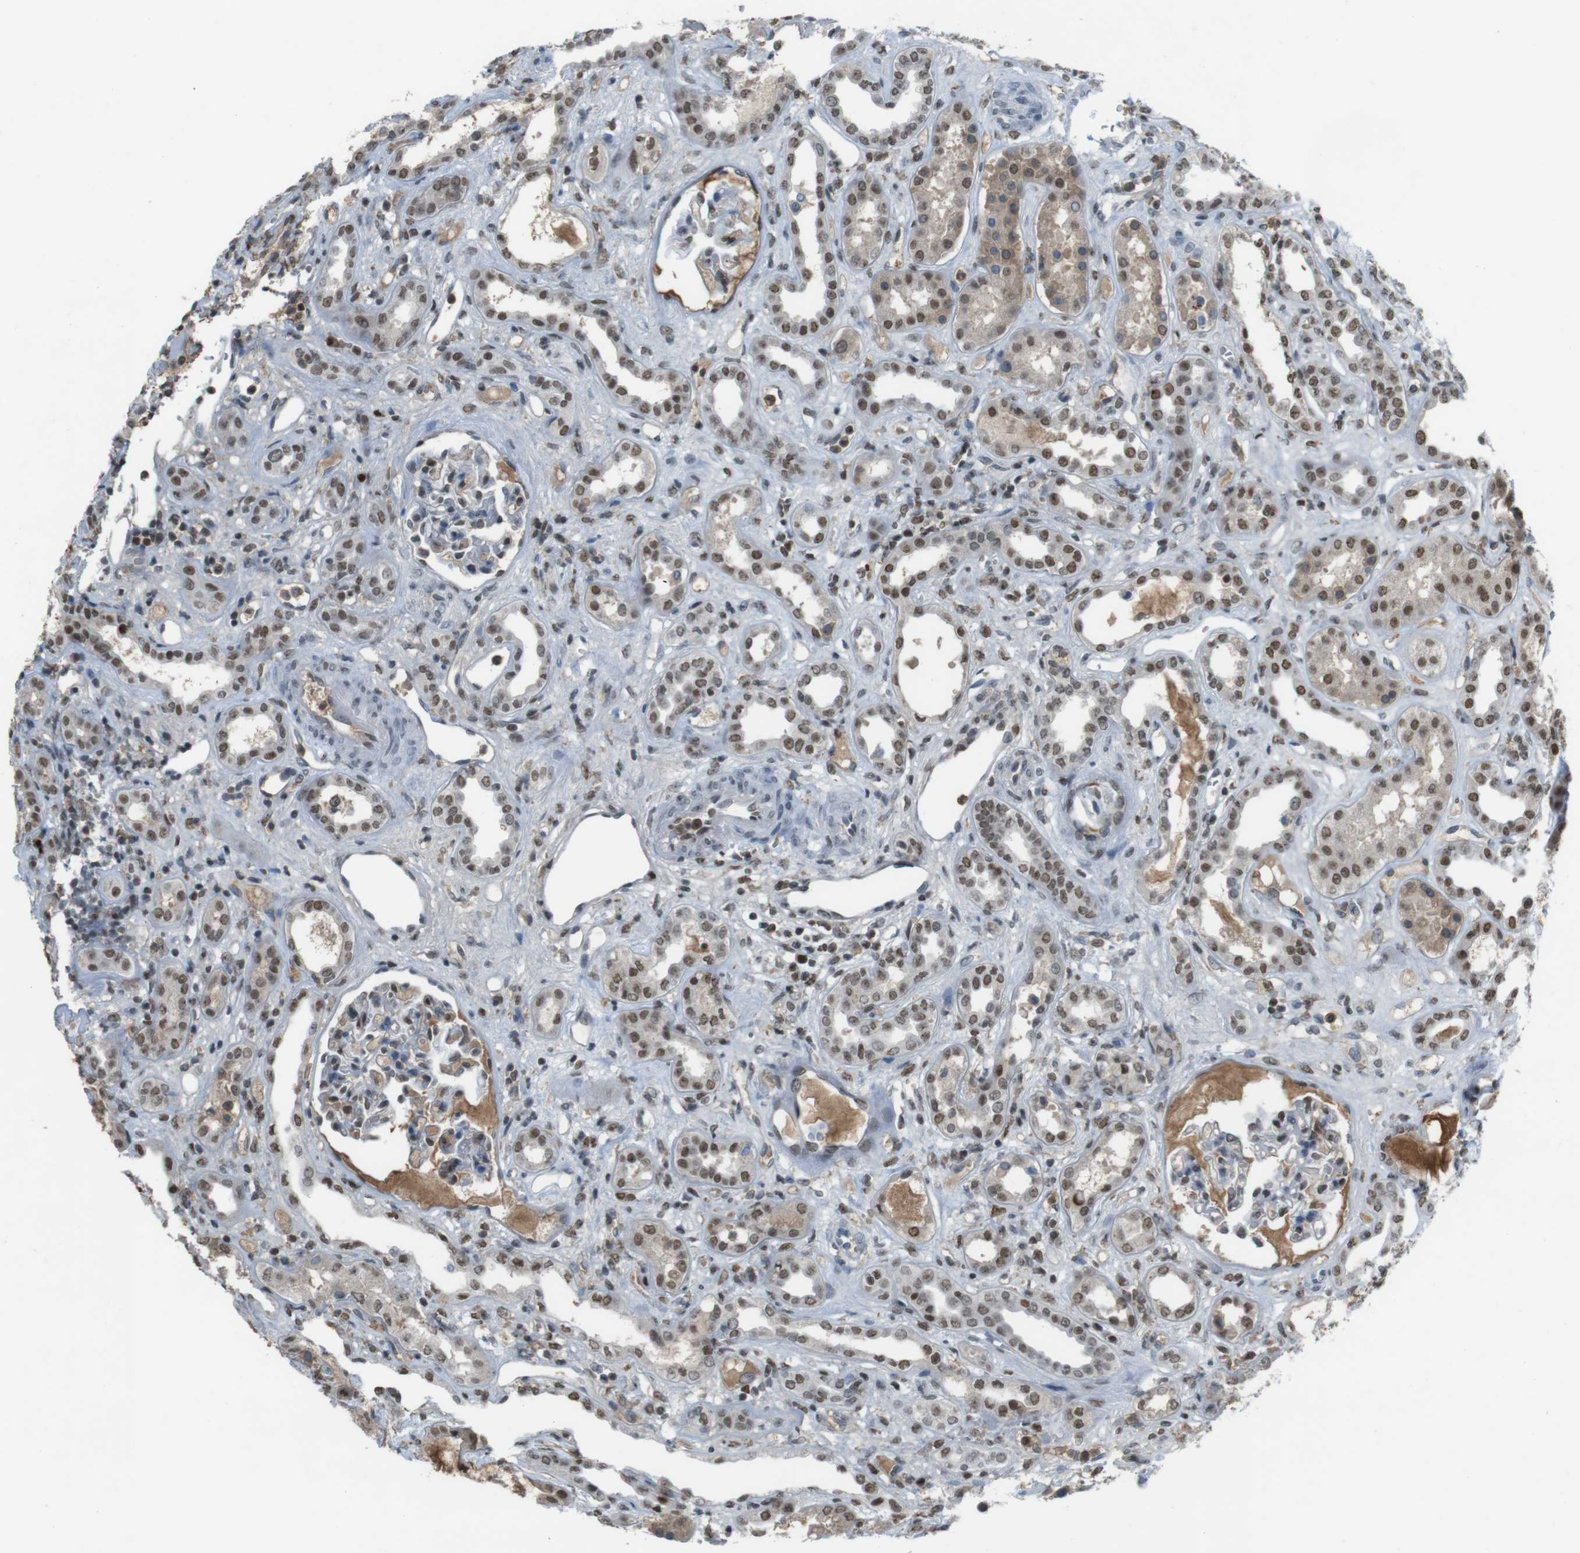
{"staining": {"intensity": "moderate", "quantity": "25%-75%", "location": "nuclear"}, "tissue": "kidney", "cell_type": "Cells in glomeruli", "image_type": "normal", "snomed": [{"axis": "morphology", "description": "Normal tissue, NOS"}, {"axis": "topography", "description": "Kidney"}], "caption": "The photomicrograph exhibits a brown stain indicating the presence of a protein in the nuclear of cells in glomeruli in kidney. (DAB IHC, brown staining for protein, blue staining for nuclei).", "gene": "SUB1", "patient": {"sex": "male", "age": 59}}